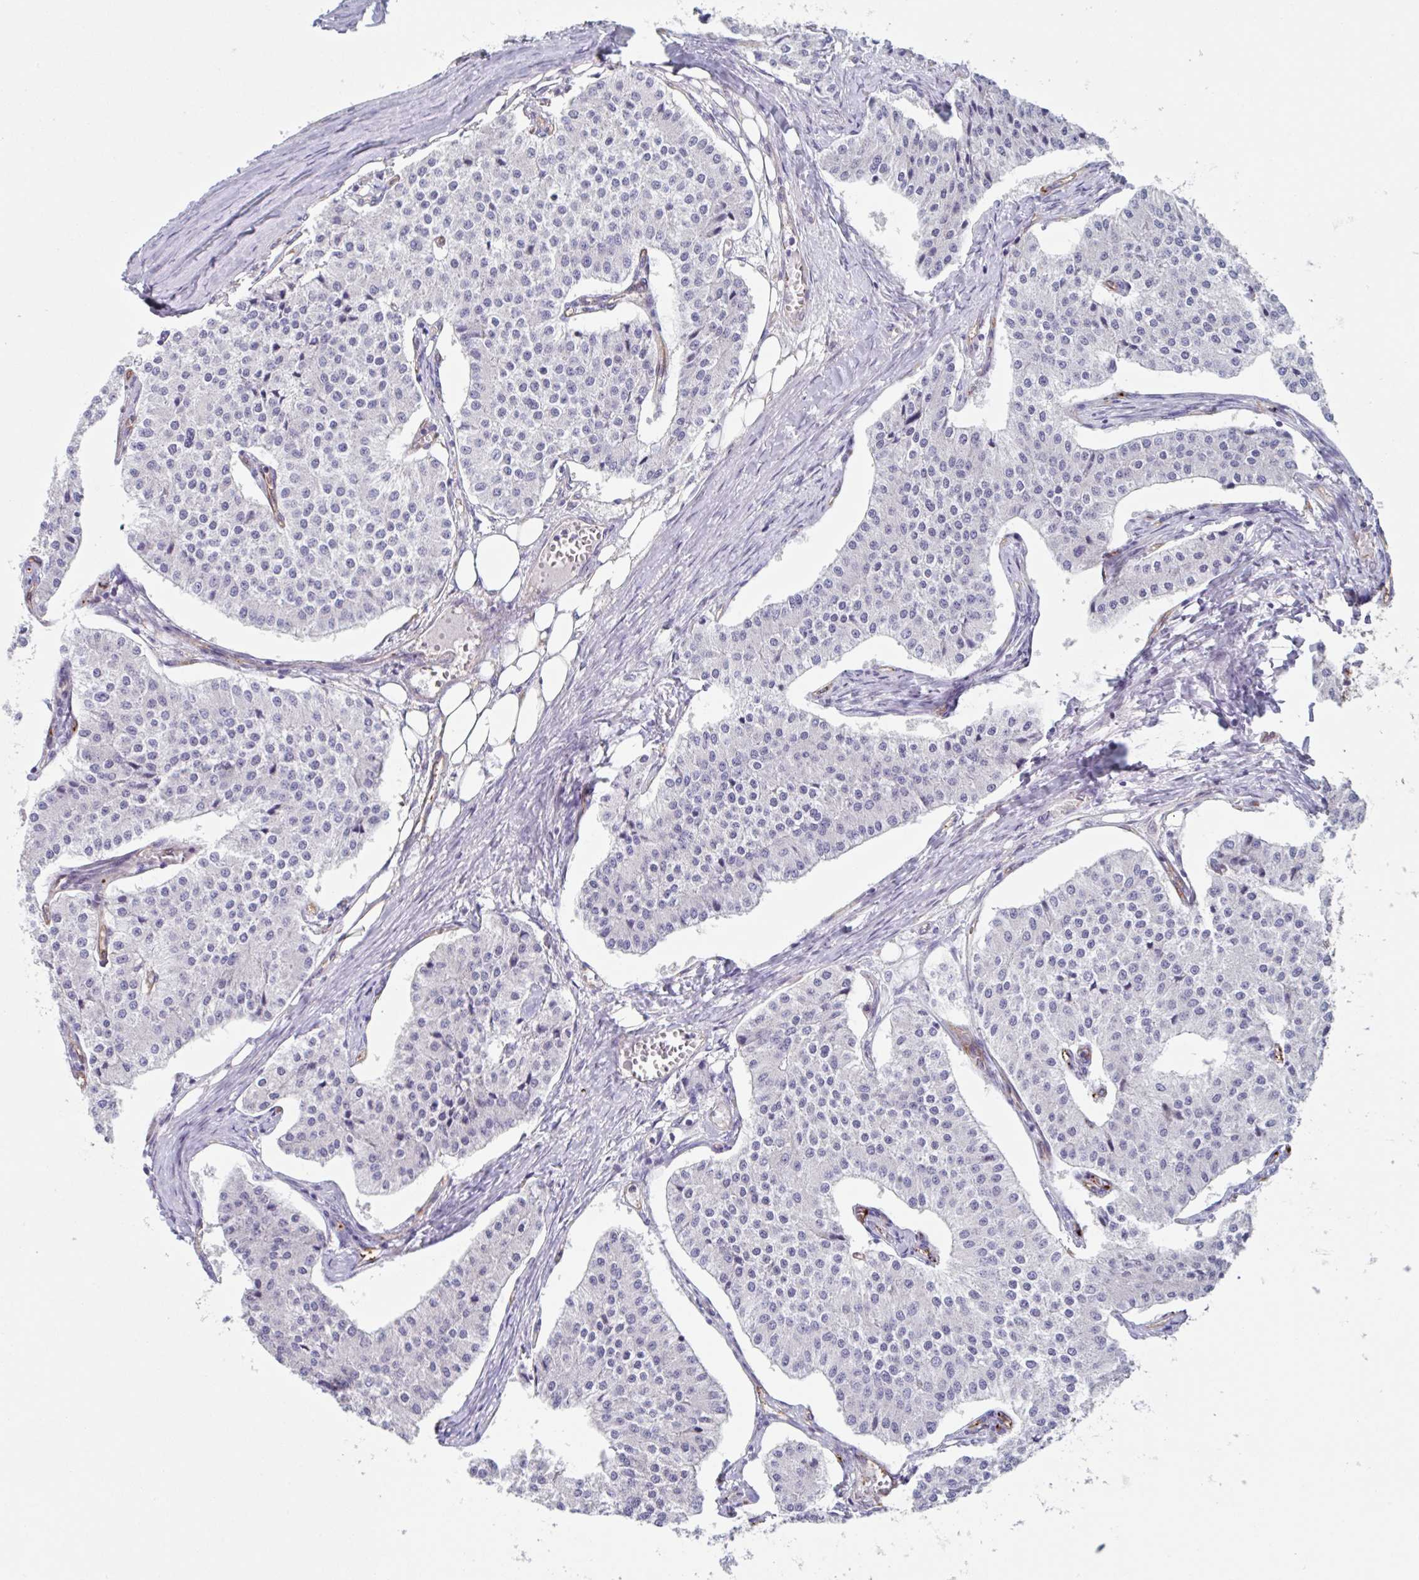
{"staining": {"intensity": "negative", "quantity": "none", "location": "none"}, "tissue": "carcinoid", "cell_type": "Tumor cells", "image_type": "cancer", "snomed": [{"axis": "morphology", "description": "Carcinoid, malignant, NOS"}, {"axis": "topography", "description": "Colon"}], "caption": "Human carcinoid stained for a protein using IHC shows no expression in tumor cells.", "gene": "EHD4", "patient": {"sex": "female", "age": 52}}